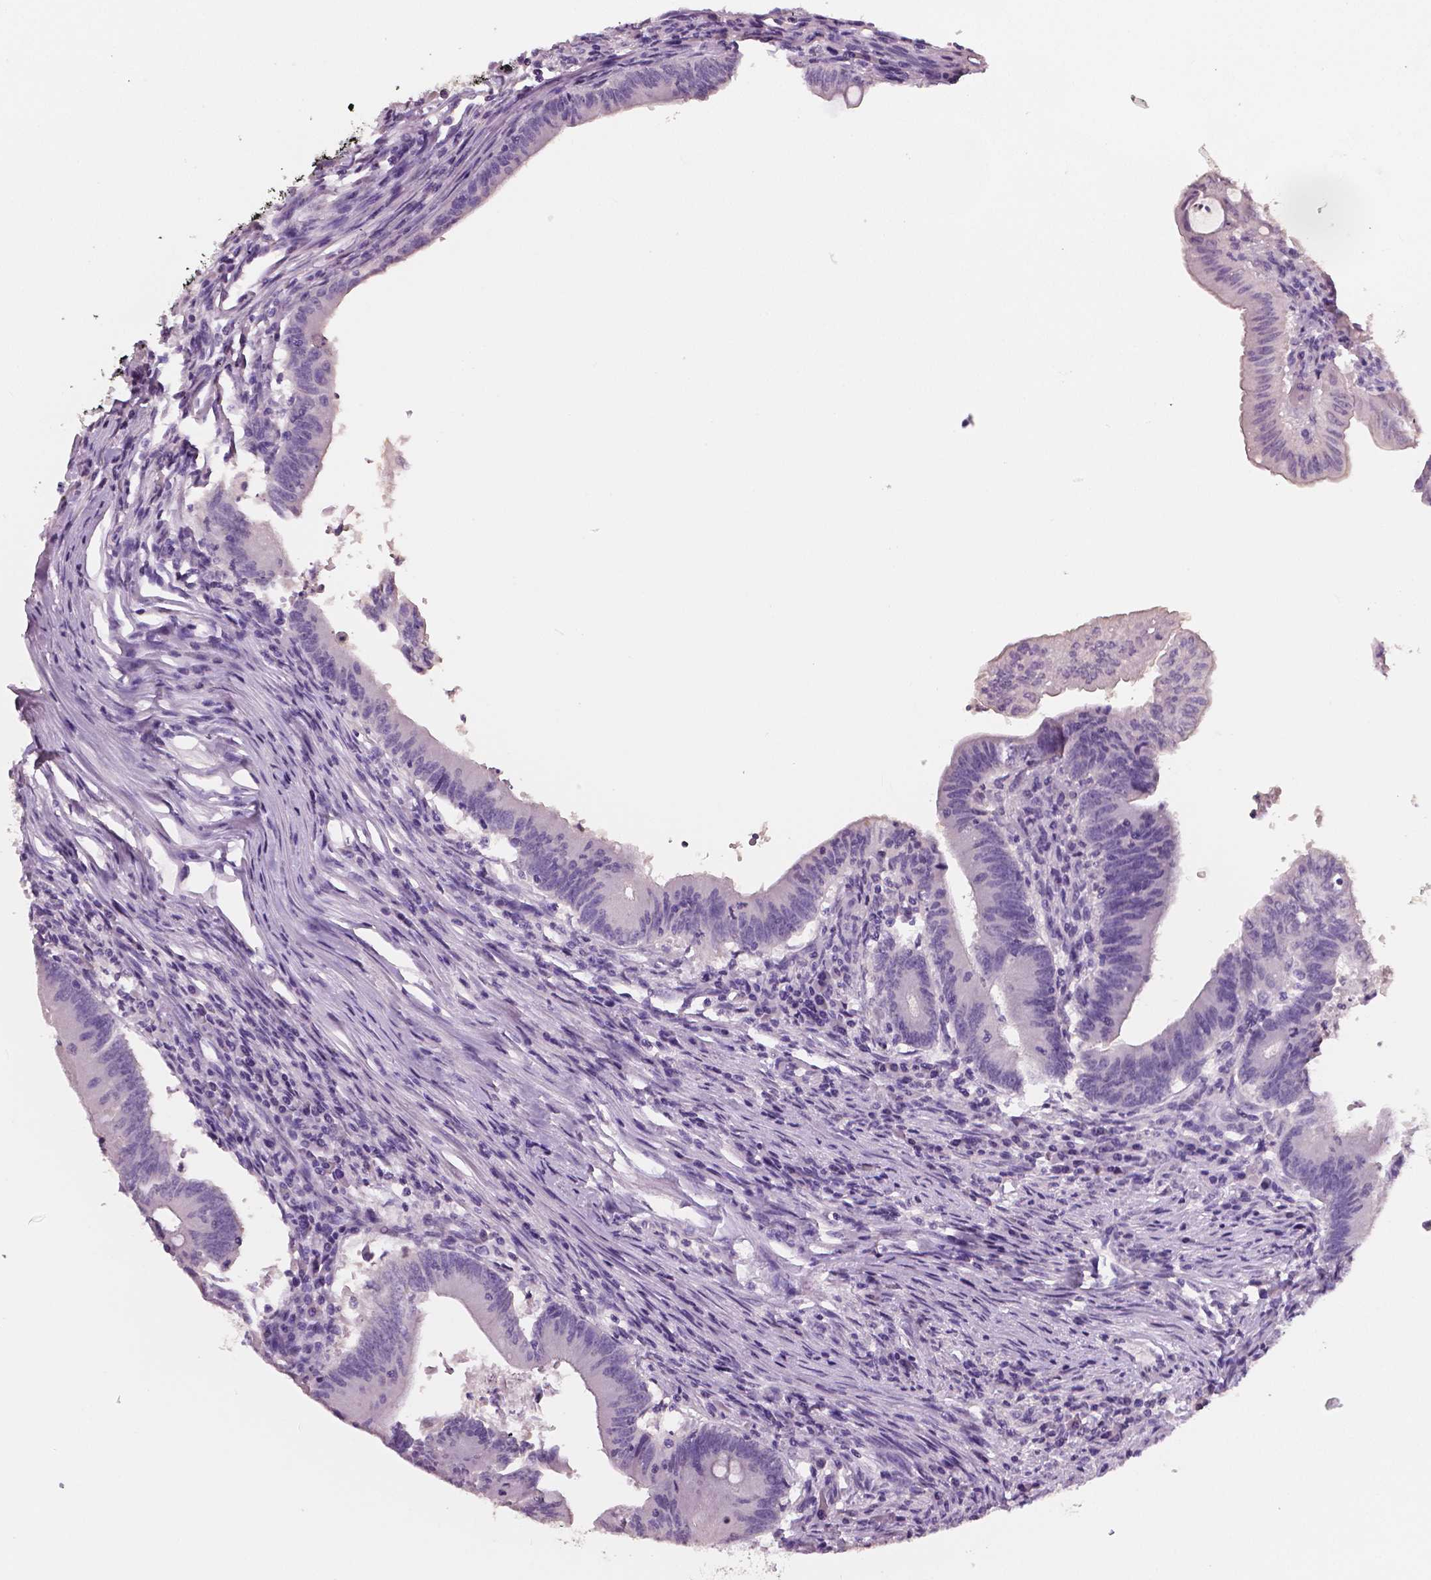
{"staining": {"intensity": "negative", "quantity": "none", "location": "none"}, "tissue": "colorectal cancer", "cell_type": "Tumor cells", "image_type": "cancer", "snomed": [{"axis": "morphology", "description": "Adenocarcinoma, NOS"}, {"axis": "topography", "description": "Colon"}], "caption": "There is no significant expression in tumor cells of colorectal cancer (adenocarcinoma).", "gene": "NECAB1", "patient": {"sex": "female", "age": 70}}